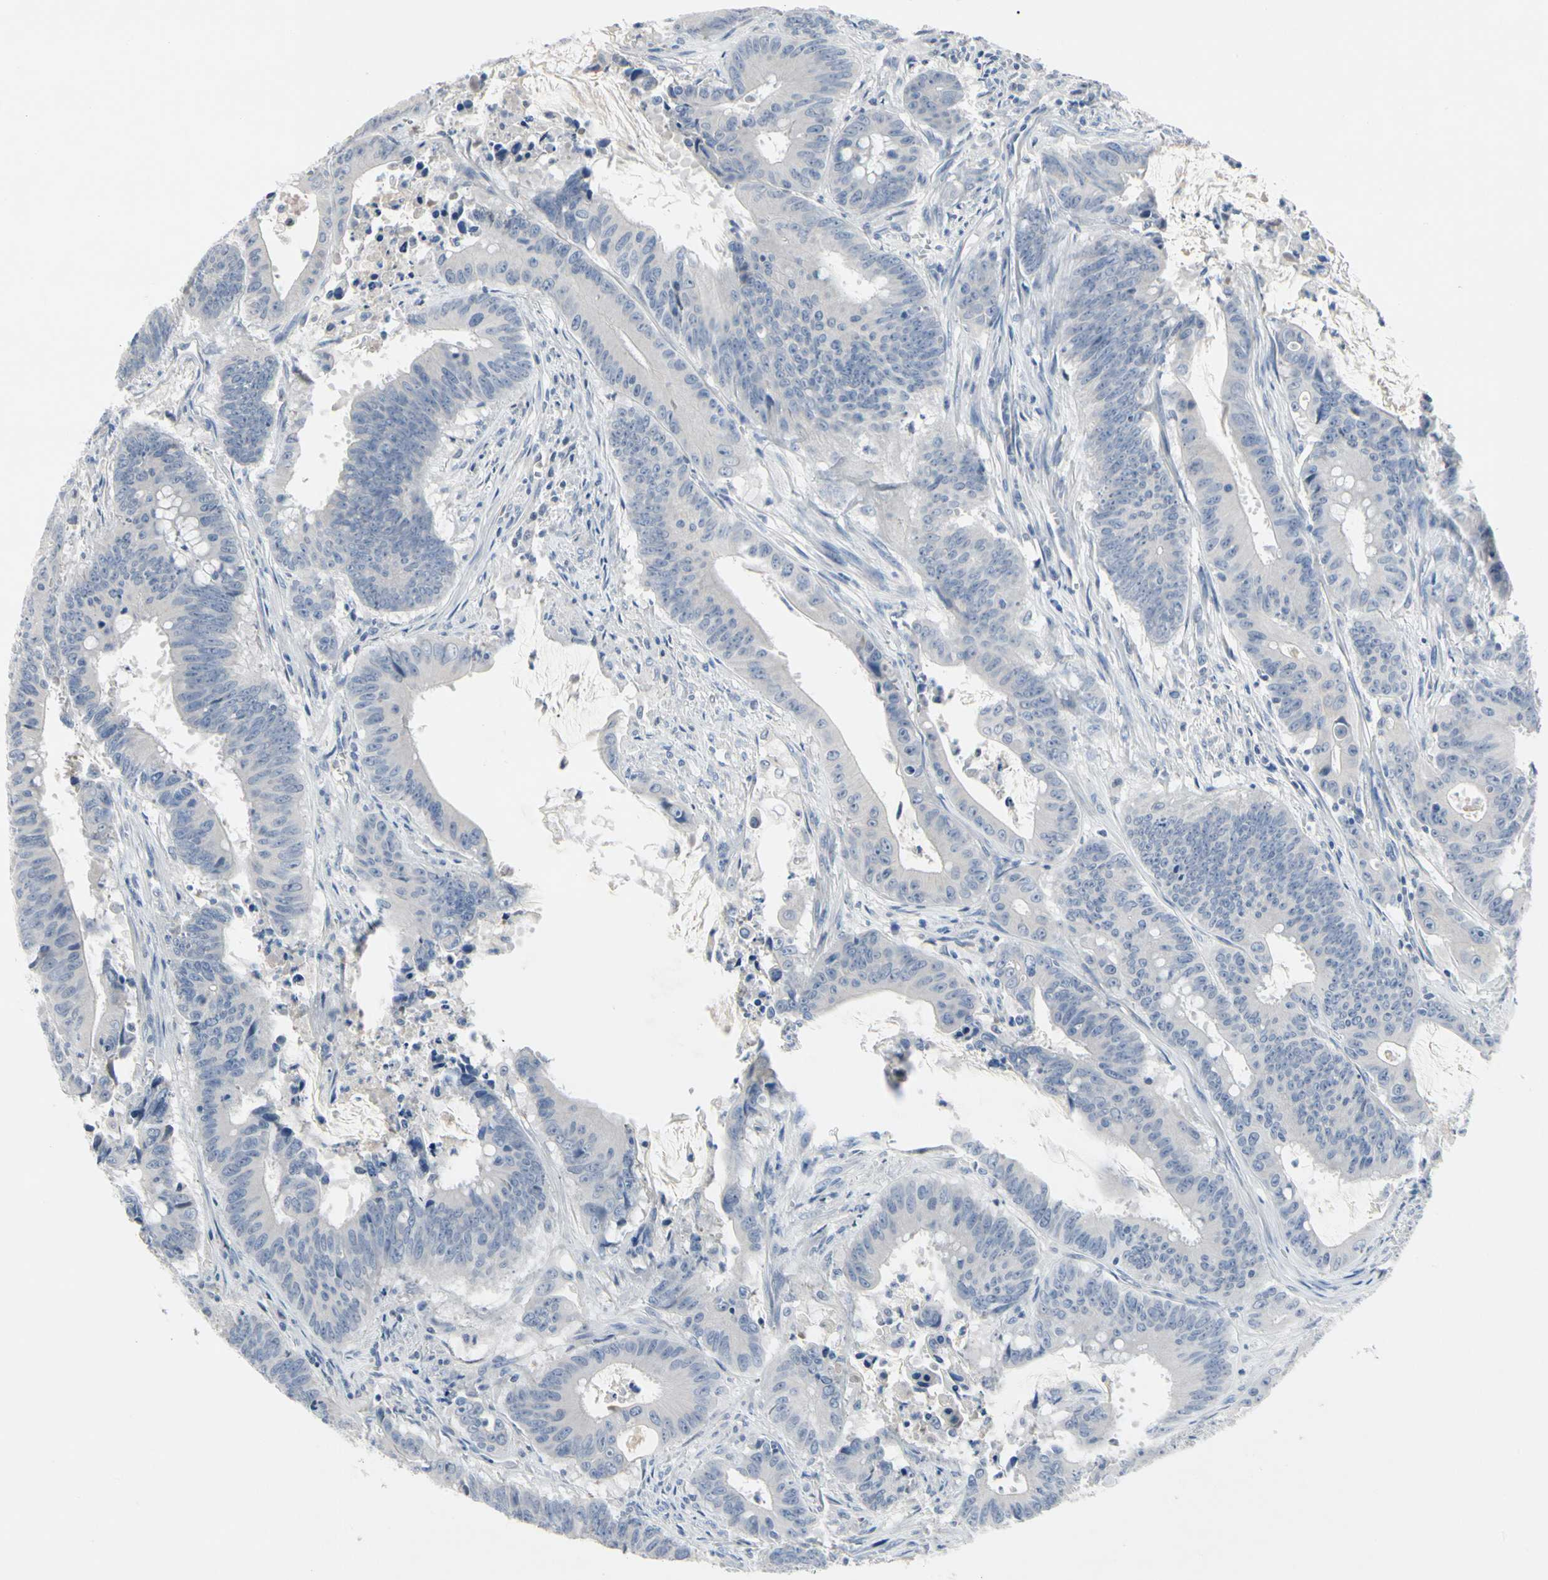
{"staining": {"intensity": "negative", "quantity": "none", "location": "none"}, "tissue": "colorectal cancer", "cell_type": "Tumor cells", "image_type": "cancer", "snomed": [{"axis": "morphology", "description": "Adenocarcinoma, NOS"}, {"axis": "topography", "description": "Colon"}], "caption": "Immunohistochemical staining of human colorectal cancer (adenocarcinoma) reveals no significant expression in tumor cells.", "gene": "ECRG4", "patient": {"sex": "male", "age": 45}}